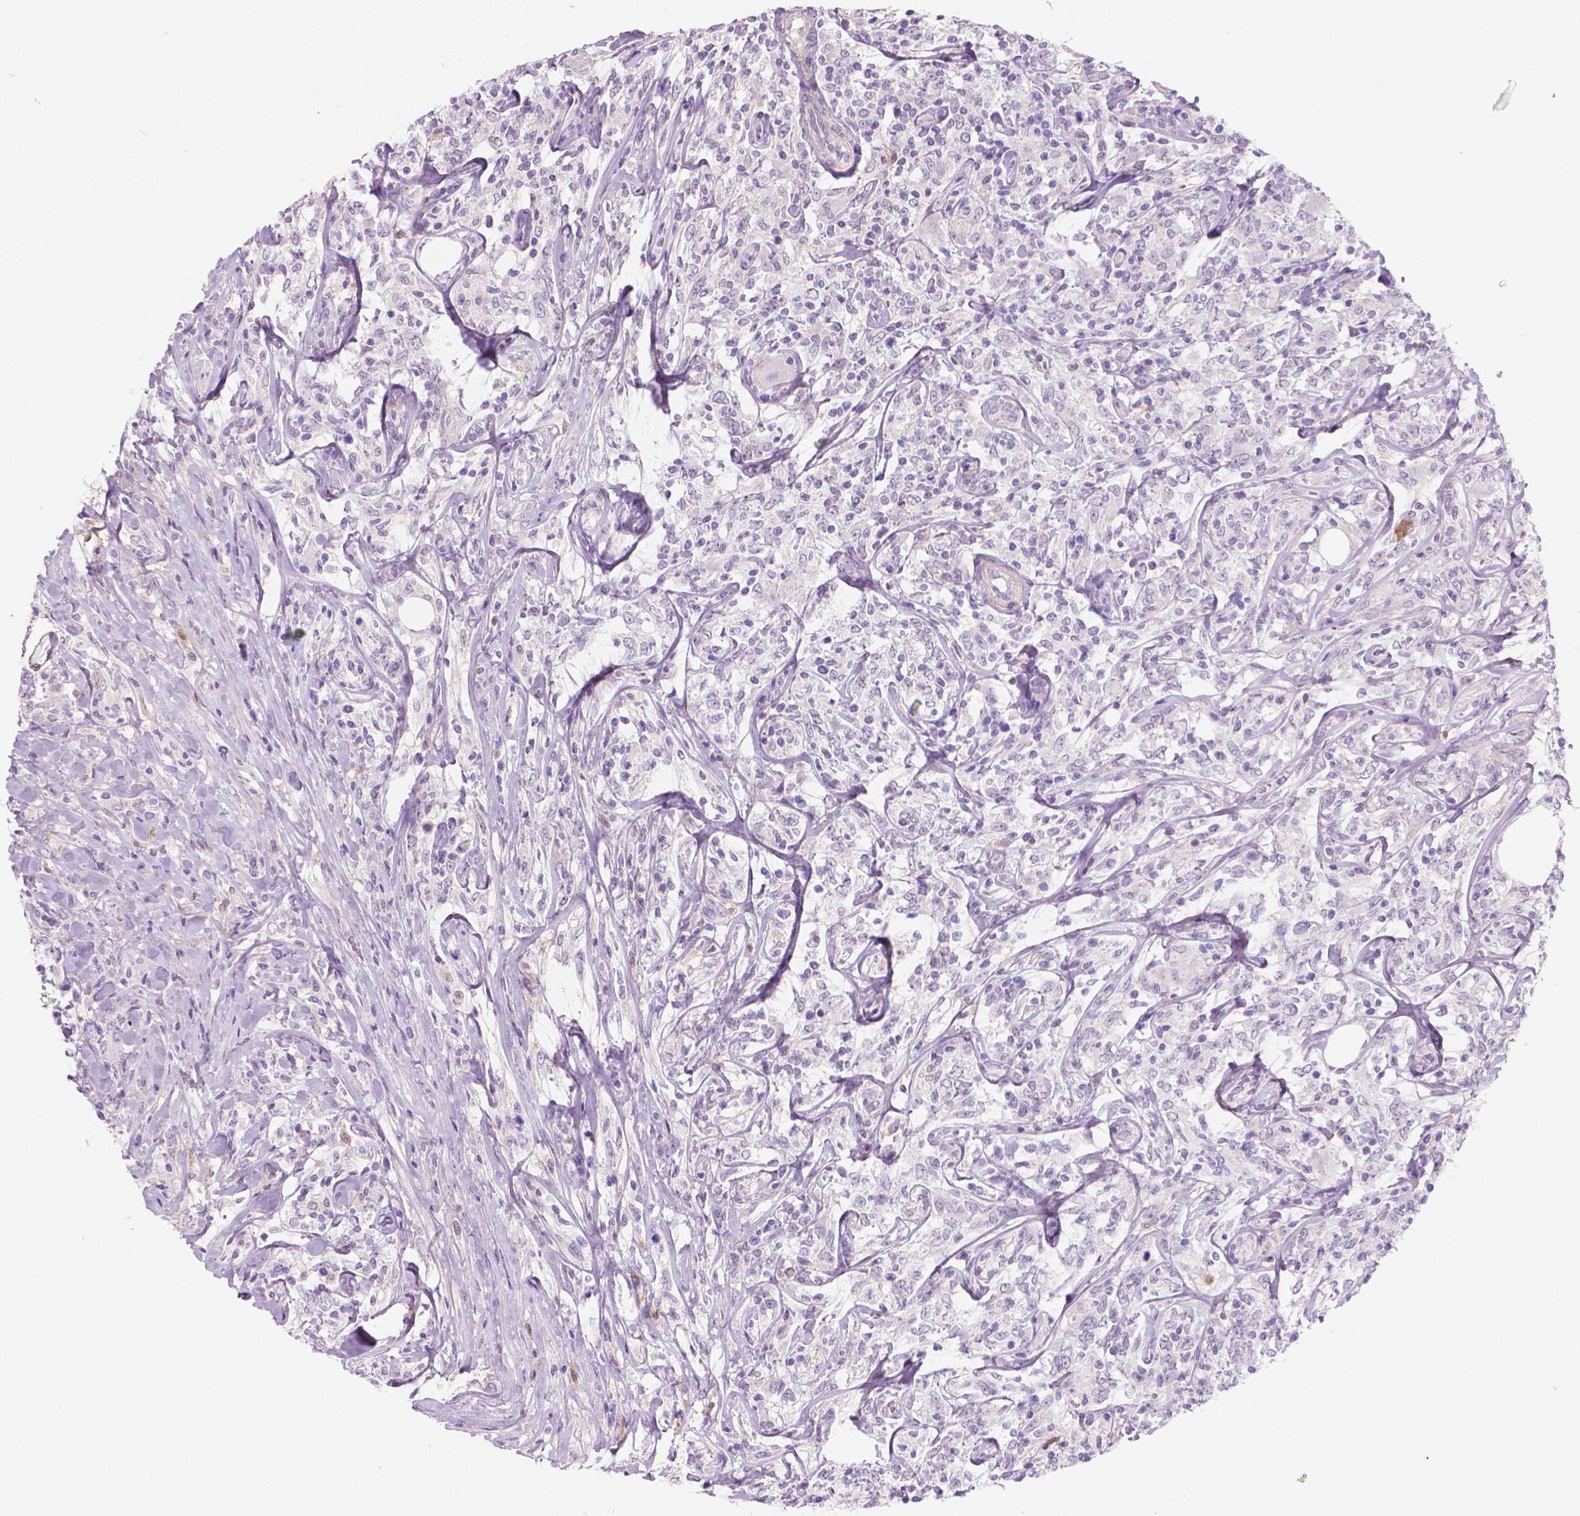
{"staining": {"intensity": "negative", "quantity": "none", "location": "none"}, "tissue": "lymphoma", "cell_type": "Tumor cells", "image_type": "cancer", "snomed": [{"axis": "morphology", "description": "Malignant lymphoma, non-Hodgkin's type, High grade"}, {"axis": "topography", "description": "Lymph node"}], "caption": "High magnification brightfield microscopy of high-grade malignant lymphoma, non-Hodgkin's type stained with DAB (brown) and counterstained with hematoxylin (blue): tumor cells show no significant expression. Brightfield microscopy of immunohistochemistry (IHC) stained with DAB (brown) and hematoxylin (blue), captured at high magnification.", "gene": "GSDMA", "patient": {"sex": "female", "age": 84}}